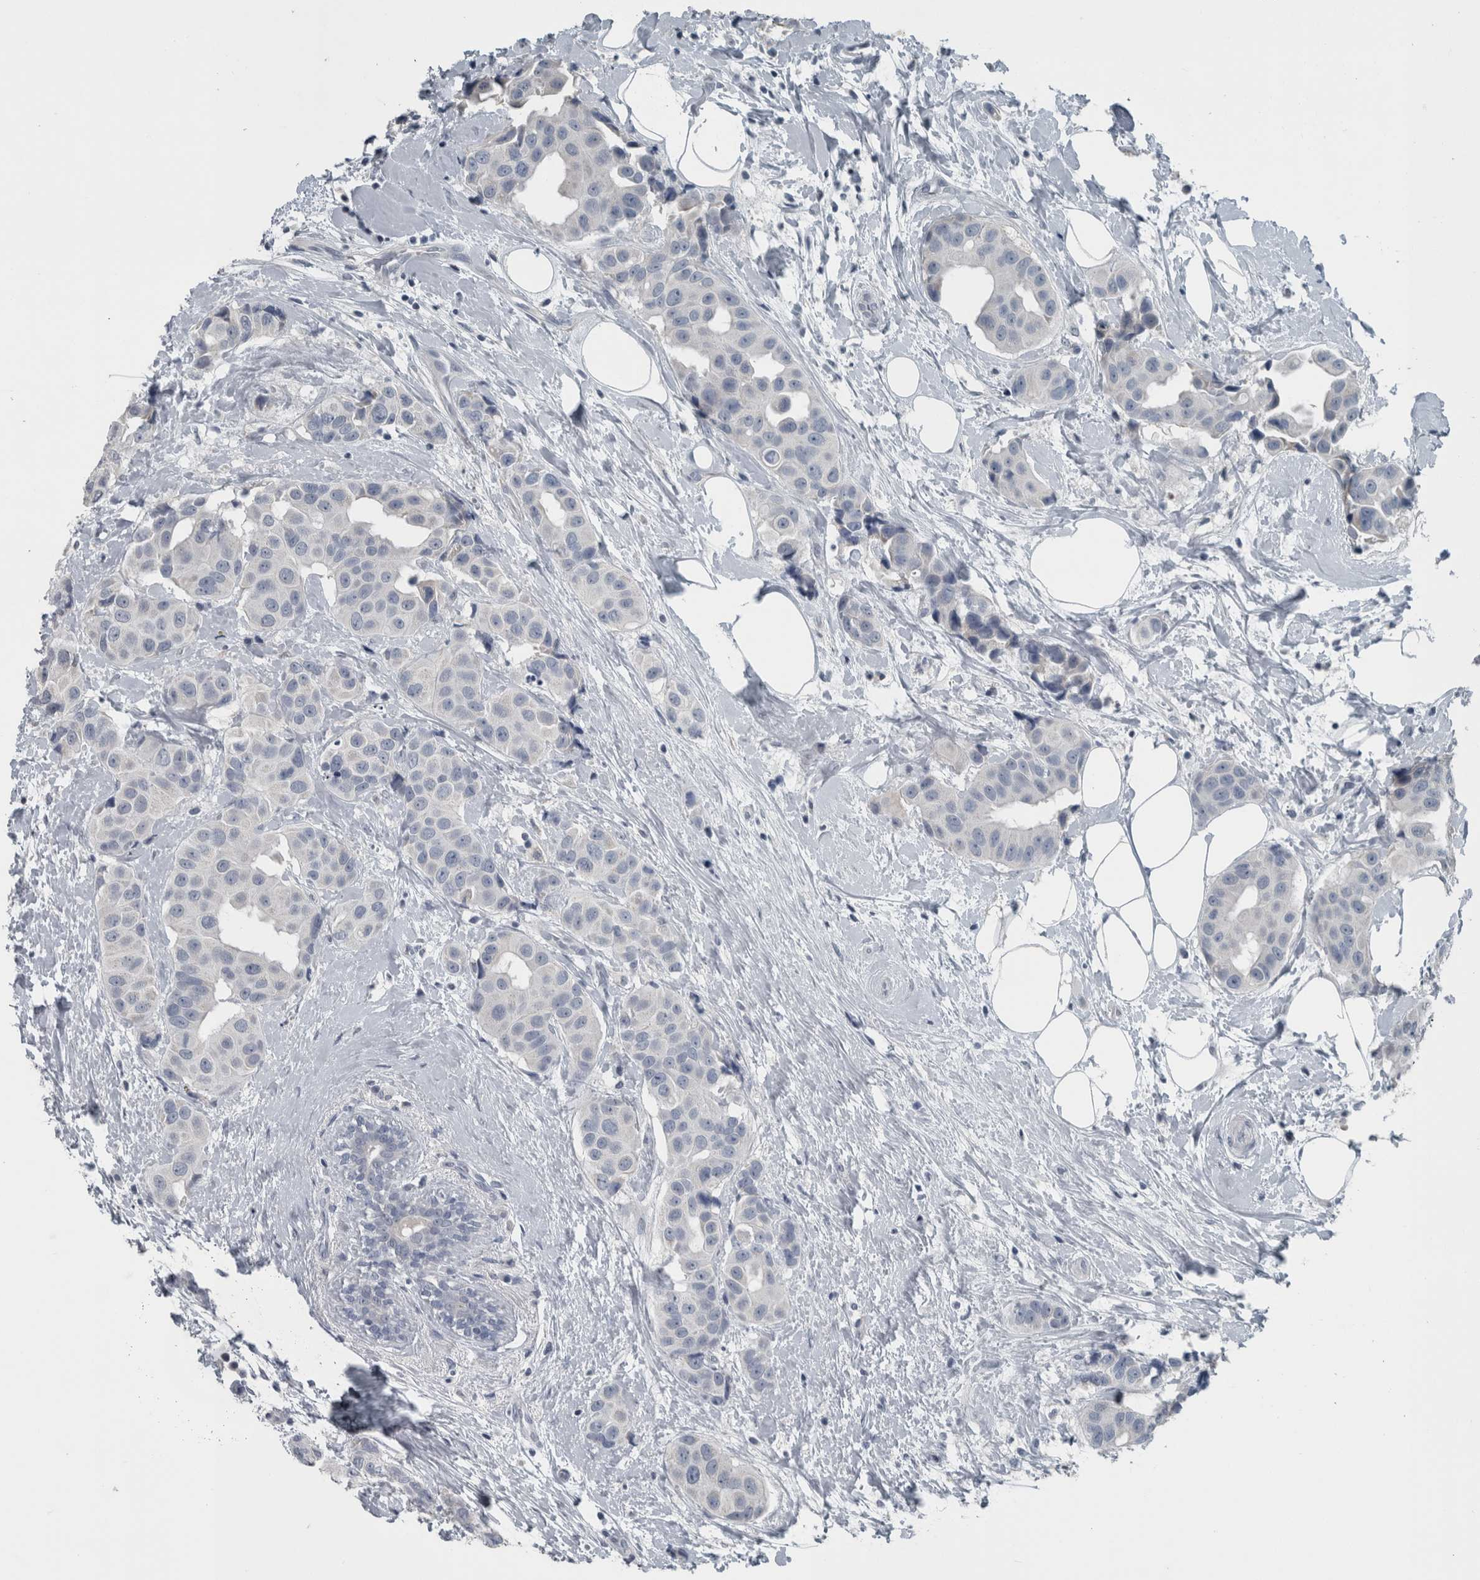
{"staining": {"intensity": "negative", "quantity": "none", "location": "none"}, "tissue": "breast cancer", "cell_type": "Tumor cells", "image_type": "cancer", "snomed": [{"axis": "morphology", "description": "Normal tissue, NOS"}, {"axis": "morphology", "description": "Duct carcinoma"}, {"axis": "topography", "description": "Breast"}], "caption": "A micrograph of human breast infiltrating ductal carcinoma is negative for staining in tumor cells.", "gene": "KRT20", "patient": {"sex": "female", "age": 39}}